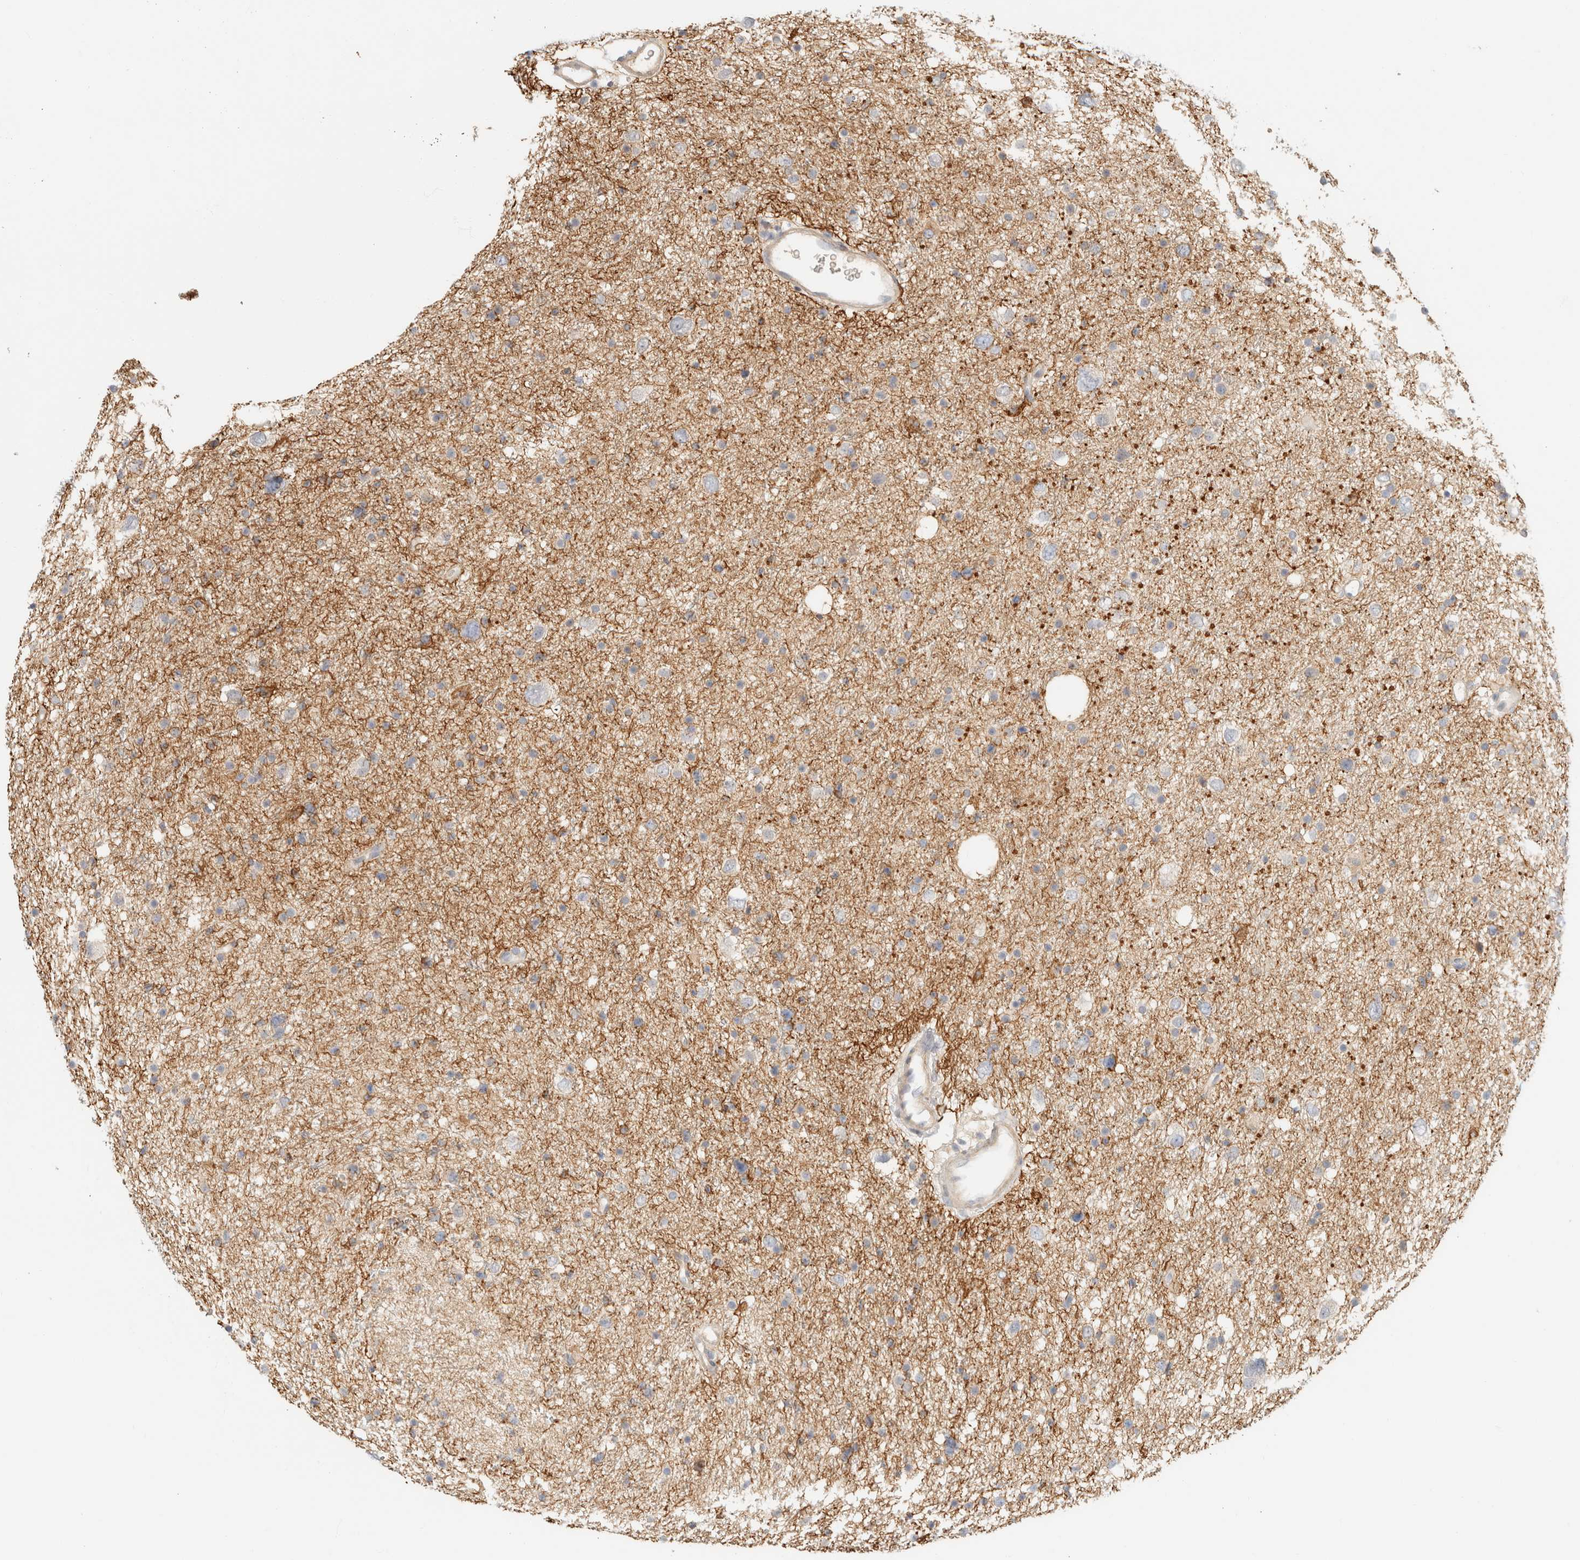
{"staining": {"intensity": "weak", "quantity": "<25%", "location": "cytoplasmic/membranous"}, "tissue": "glioma", "cell_type": "Tumor cells", "image_type": "cancer", "snomed": [{"axis": "morphology", "description": "Glioma, malignant, Low grade"}, {"axis": "topography", "description": "Brain"}], "caption": "The histopathology image exhibits no staining of tumor cells in glioma.", "gene": "GPI", "patient": {"sex": "female", "age": 37}}